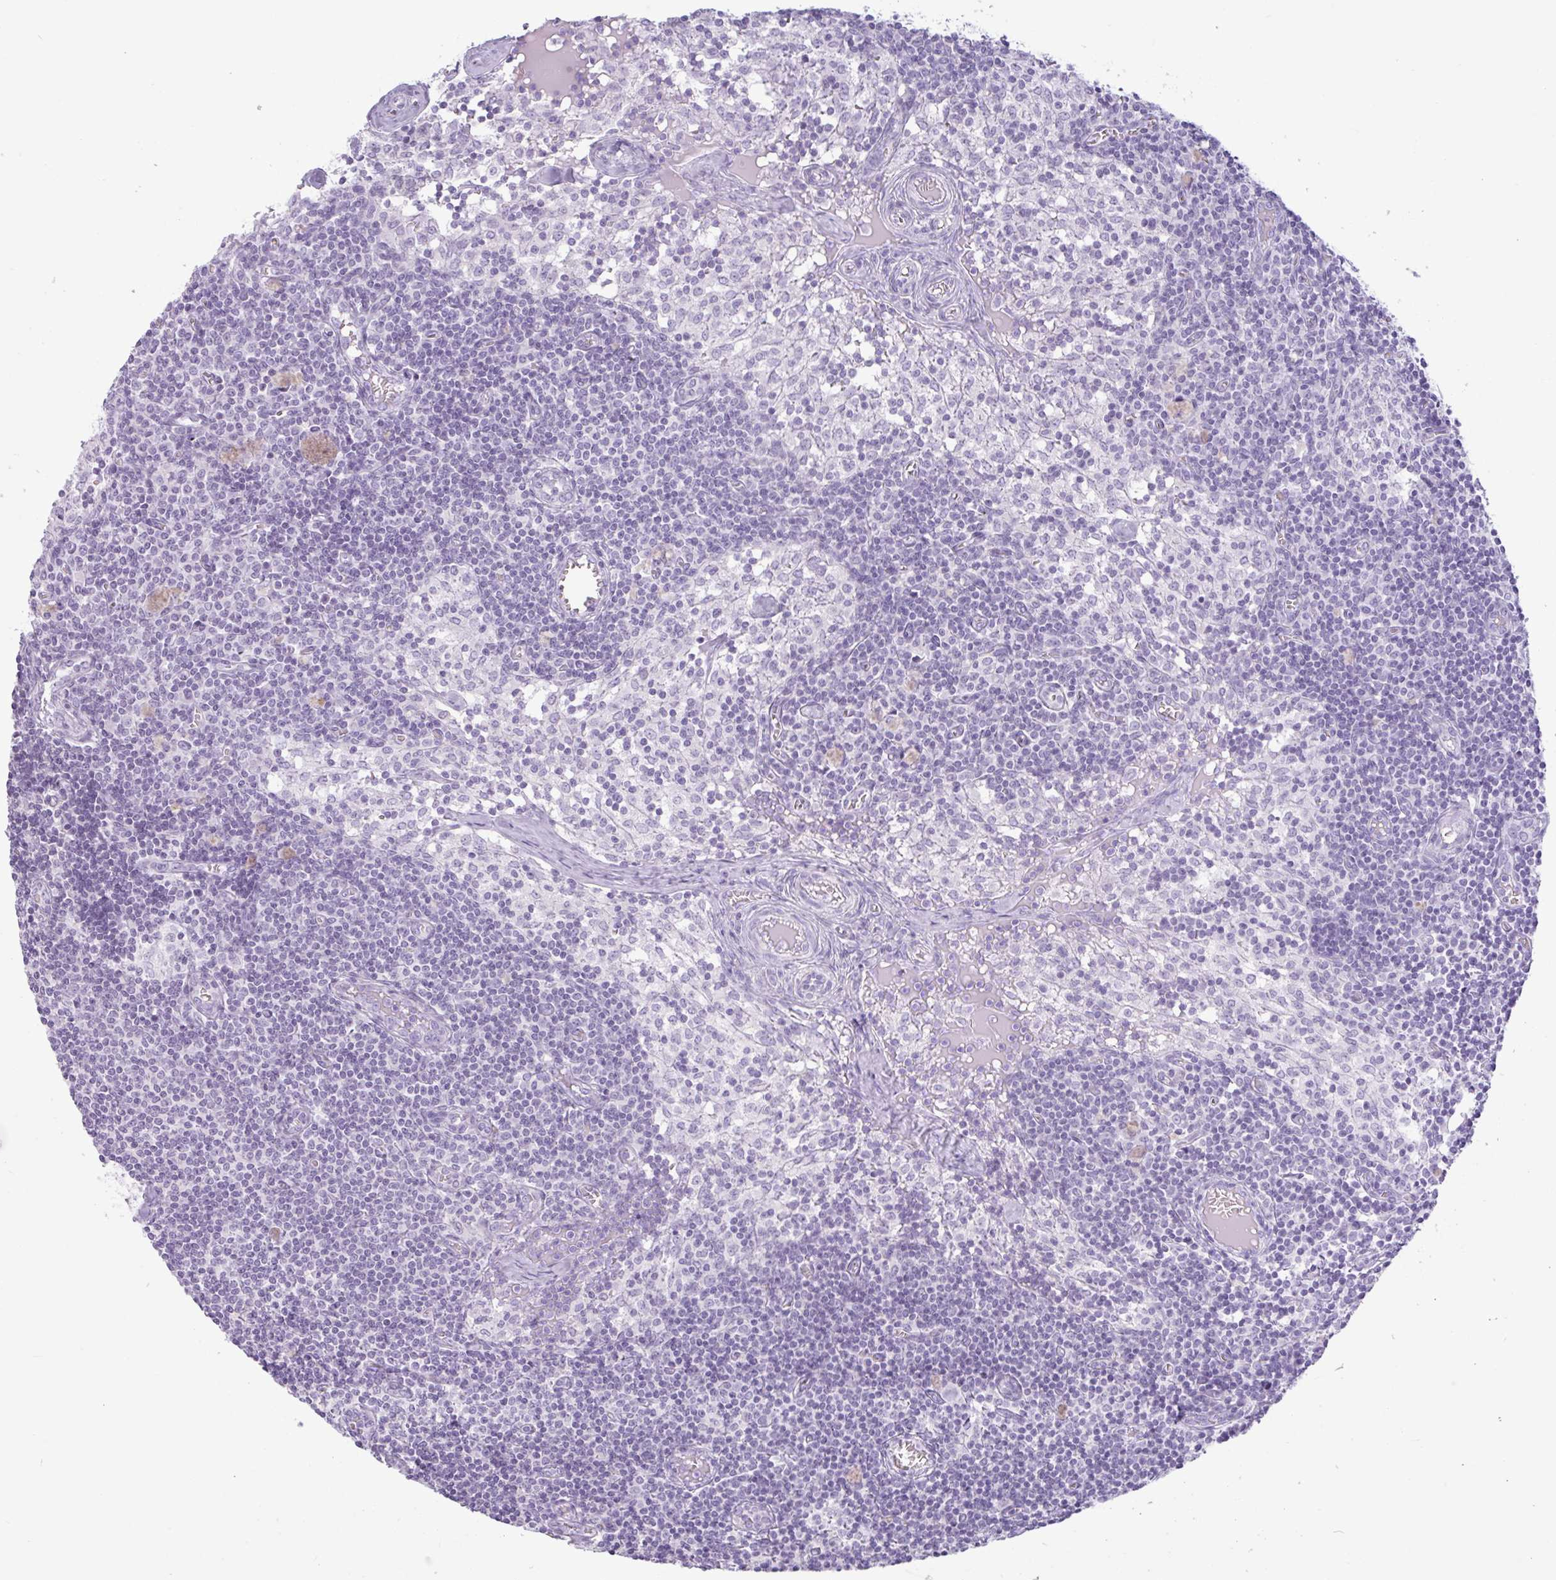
{"staining": {"intensity": "negative", "quantity": "none", "location": "none"}, "tissue": "lymph node", "cell_type": "Germinal center cells", "image_type": "normal", "snomed": [{"axis": "morphology", "description": "Normal tissue, NOS"}, {"axis": "topography", "description": "Lymph node"}], "caption": "Histopathology image shows no protein staining in germinal center cells of normal lymph node. (DAB (3,3'-diaminobenzidine) immunohistochemistry (IHC) with hematoxylin counter stain).", "gene": "CTSE", "patient": {"sex": "female", "age": 31}}